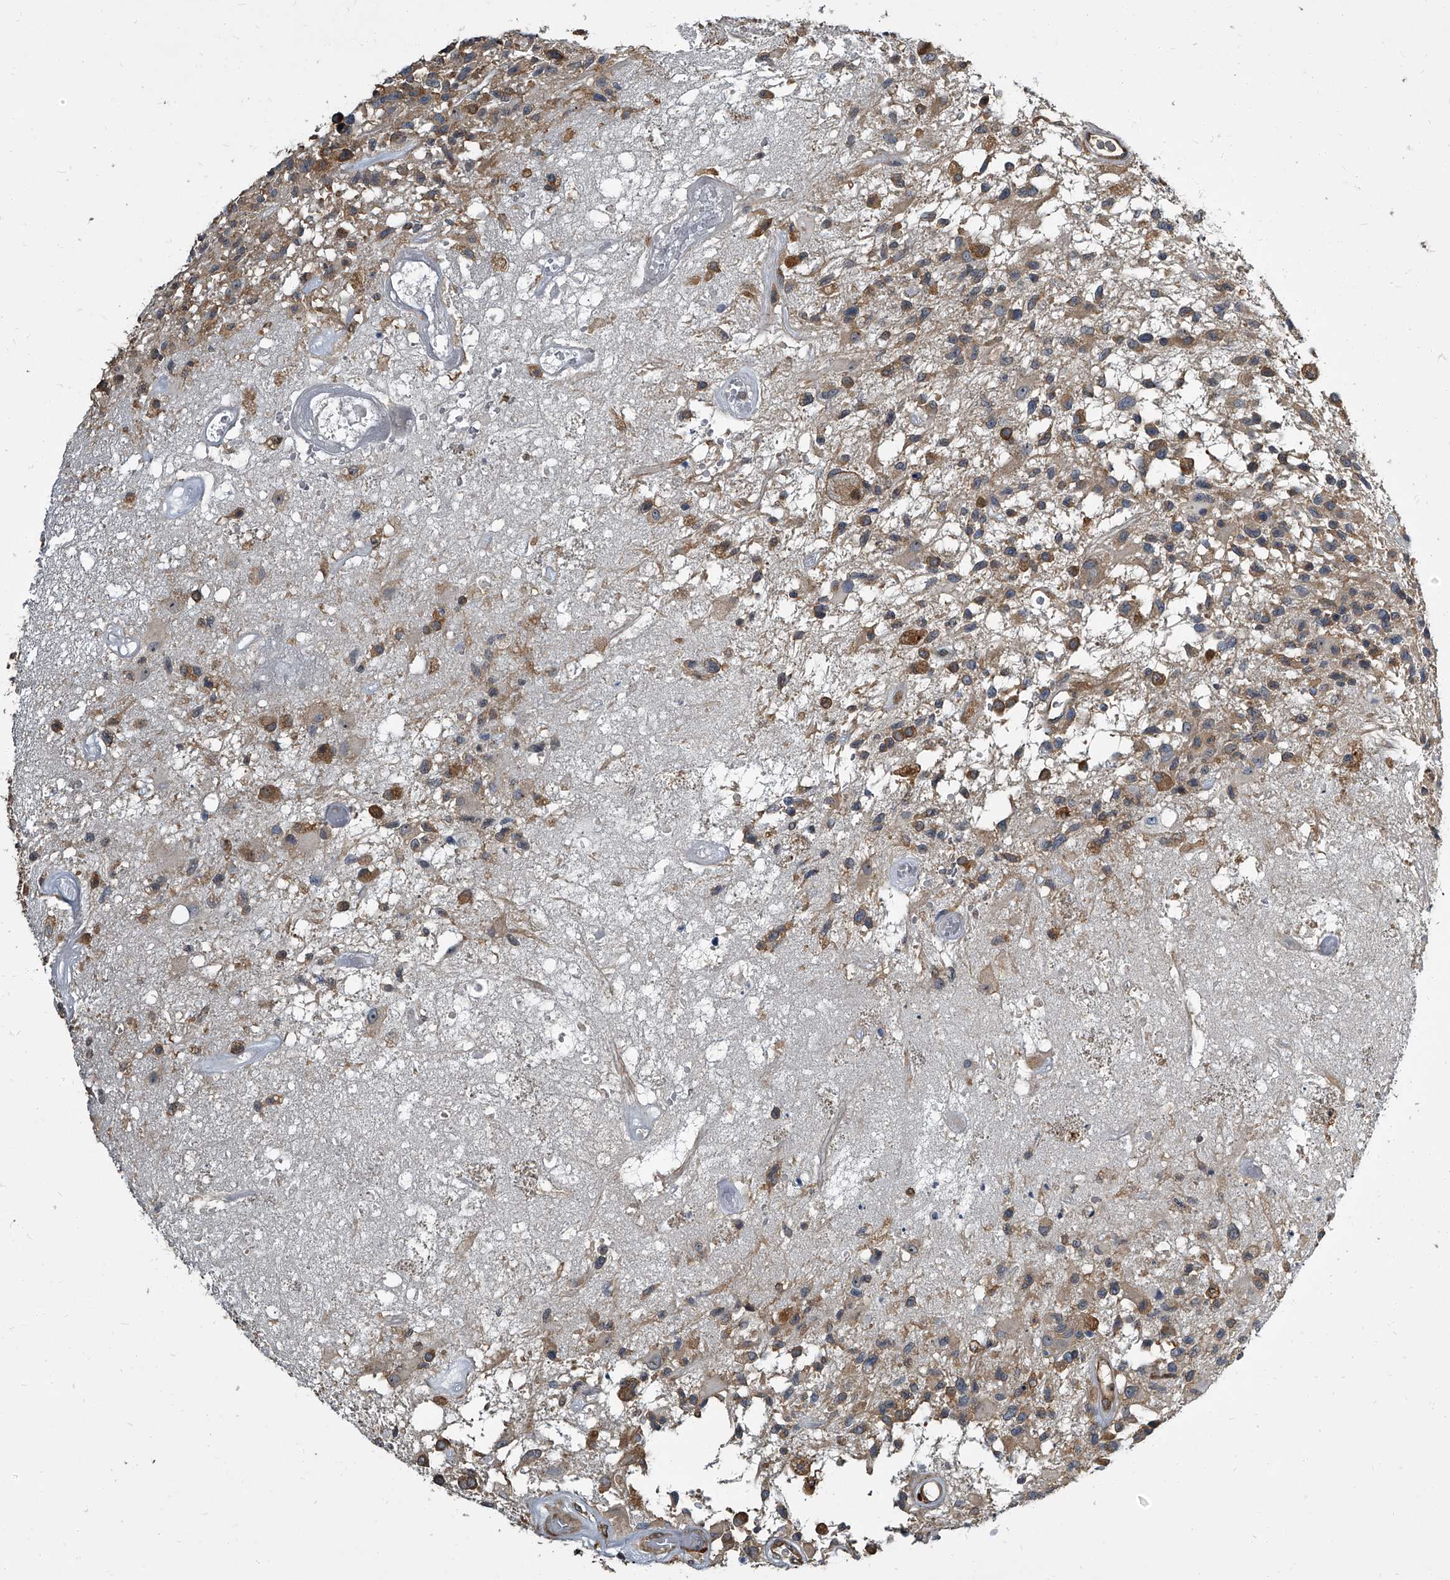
{"staining": {"intensity": "moderate", "quantity": ">75%", "location": "cytoplasmic/membranous"}, "tissue": "glioma", "cell_type": "Tumor cells", "image_type": "cancer", "snomed": [{"axis": "morphology", "description": "Glioma, malignant, High grade"}, {"axis": "morphology", "description": "Glioblastoma, NOS"}, {"axis": "topography", "description": "Brain"}], "caption": "Immunohistochemistry (DAB (3,3'-diaminobenzidine)) staining of human high-grade glioma (malignant) exhibits moderate cytoplasmic/membranous protein expression in approximately >75% of tumor cells.", "gene": "CDV3", "patient": {"sex": "male", "age": 60}}